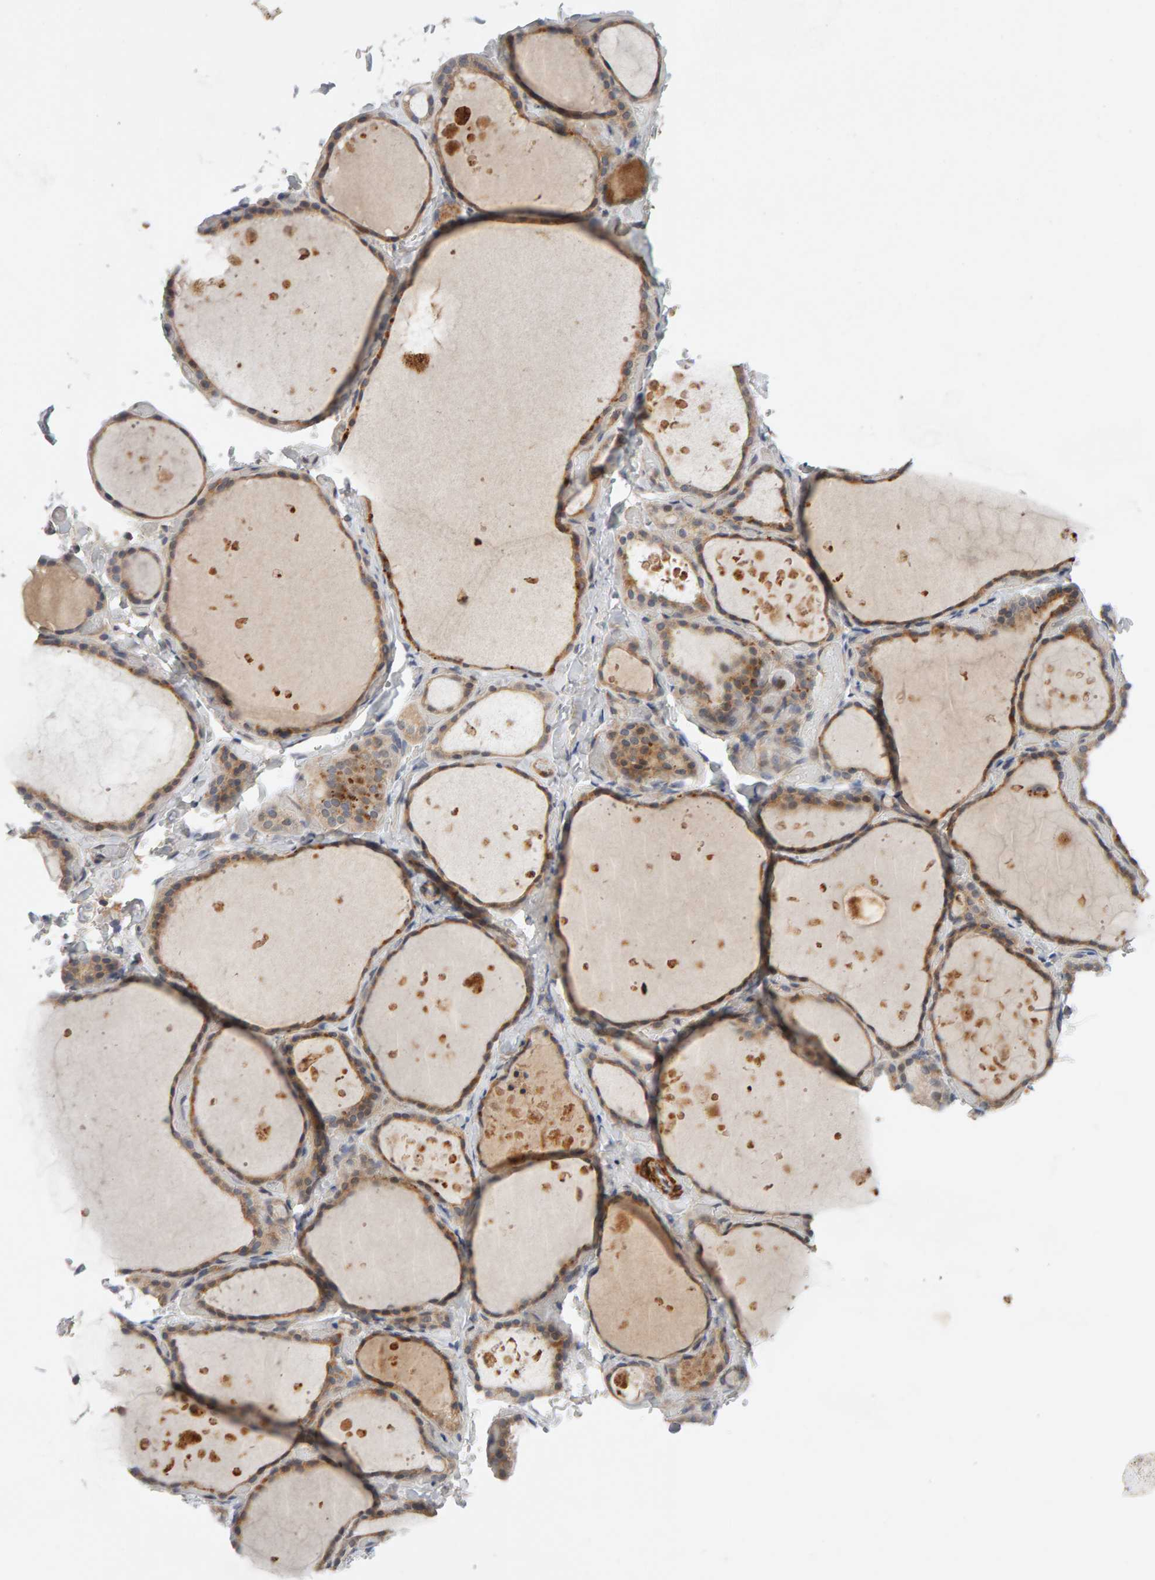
{"staining": {"intensity": "moderate", "quantity": ">75%", "location": "cytoplasmic/membranous"}, "tissue": "thyroid gland", "cell_type": "Glandular cells", "image_type": "normal", "snomed": [{"axis": "morphology", "description": "Normal tissue, NOS"}, {"axis": "topography", "description": "Thyroid gland"}], "caption": "Human thyroid gland stained for a protein (brown) exhibits moderate cytoplasmic/membranous positive positivity in approximately >75% of glandular cells.", "gene": "NUDCD1", "patient": {"sex": "female", "age": 44}}